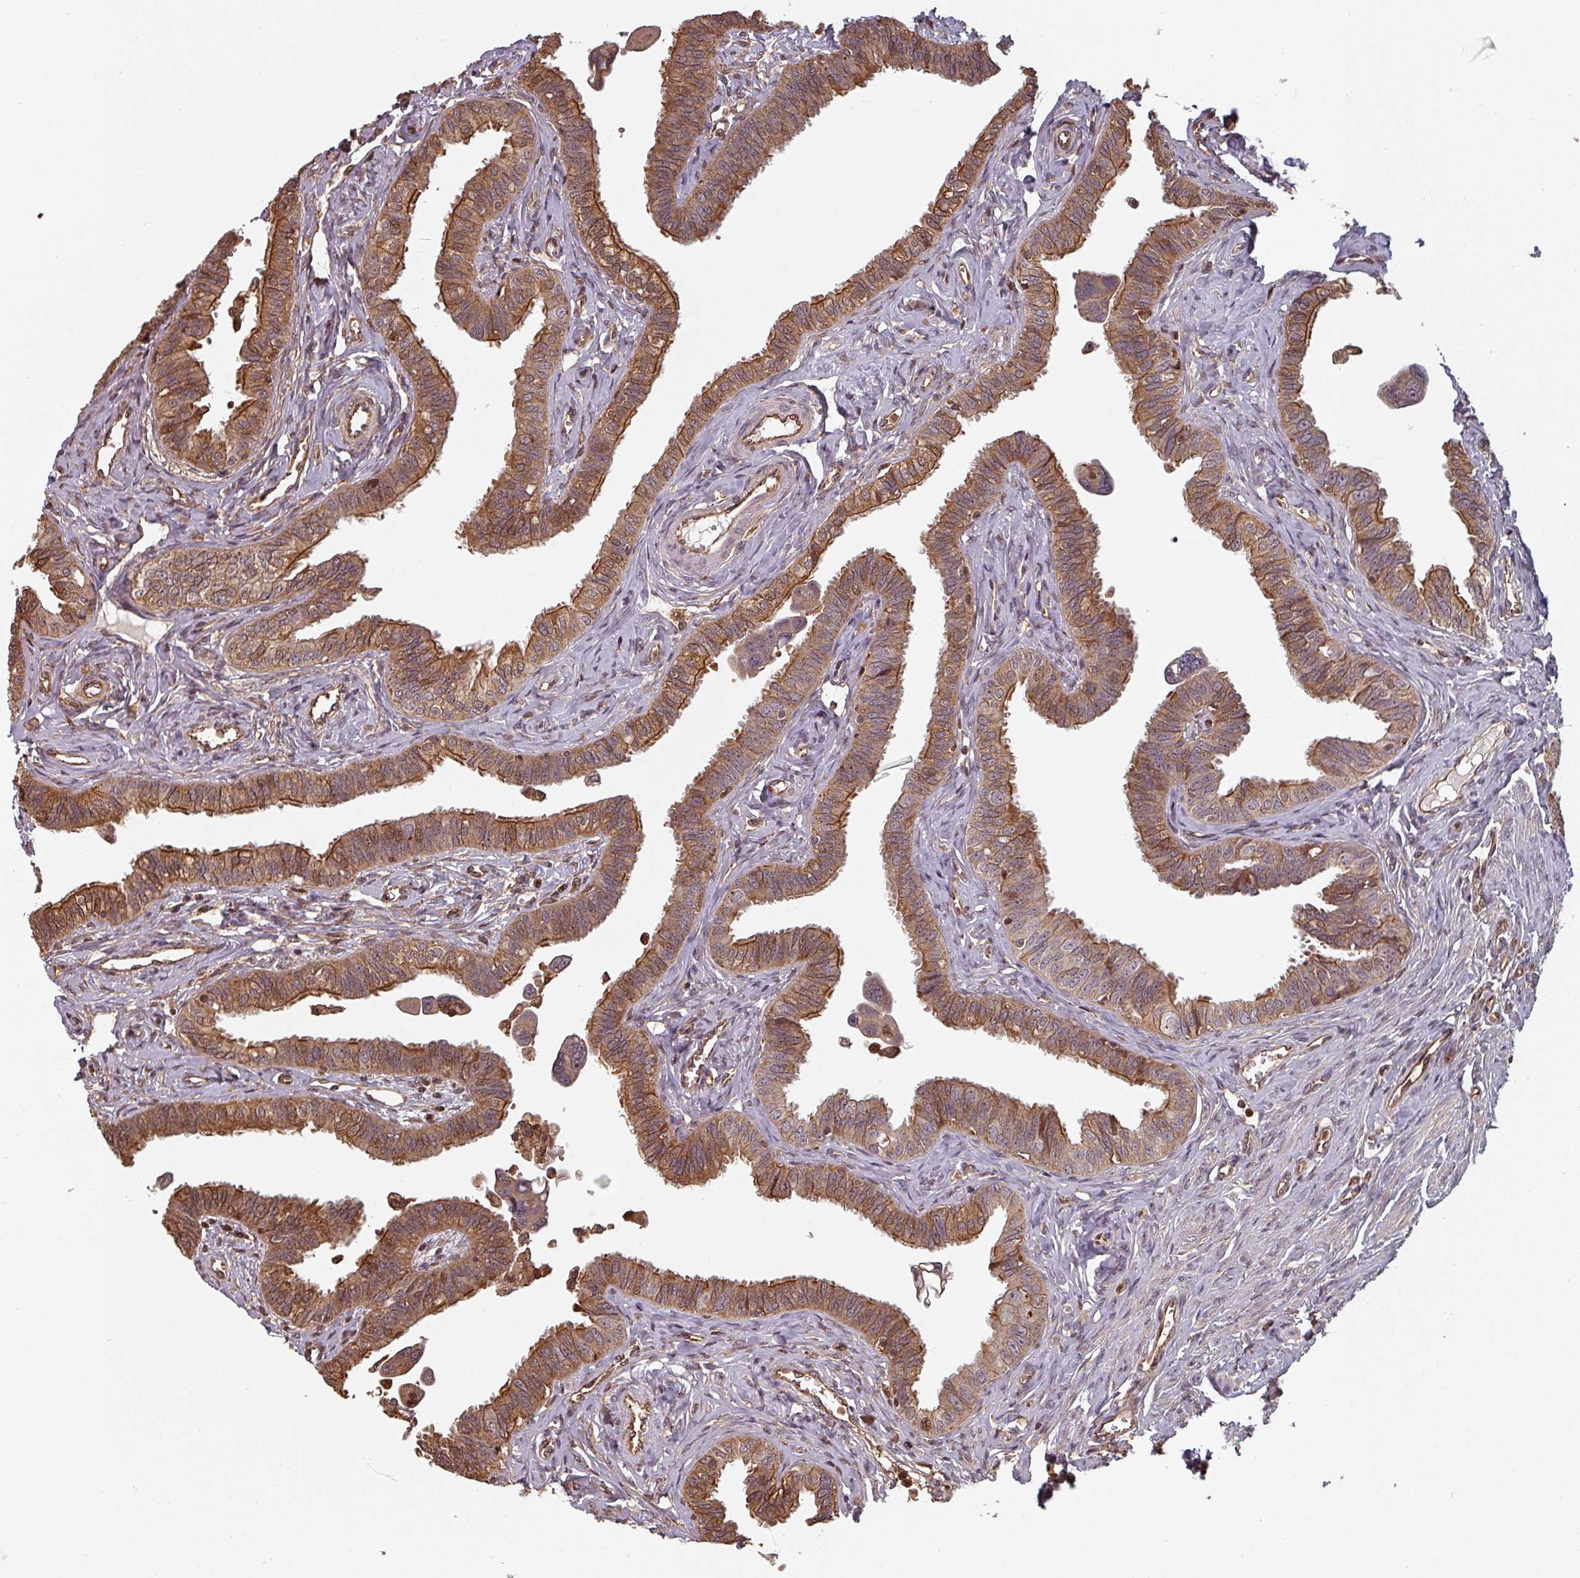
{"staining": {"intensity": "moderate", "quantity": ">75%", "location": "cytoplasmic/membranous"}, "tissue": "fallopian tube", "cell_type": "Glandular cells", "image_type": "normal", "snomed": [{"axis": "morphology", "description": "Normal tissue, NOS"}, {"axis": "morphology", "description": "Carcinoma, NOS"}, {"axis": "topography", "description": "Fallopian tube"}, {"axis": "topography", "description": "Ovary"}], "caption": "This micrograph shows immunohistochemistry staining of normal fallopian tube, with medium moderate cytoplasmic/membranous positivity in approximately >75% of glandular cells.", "gene": "EID1", "patient": {"sex": "female", "age": 59}}